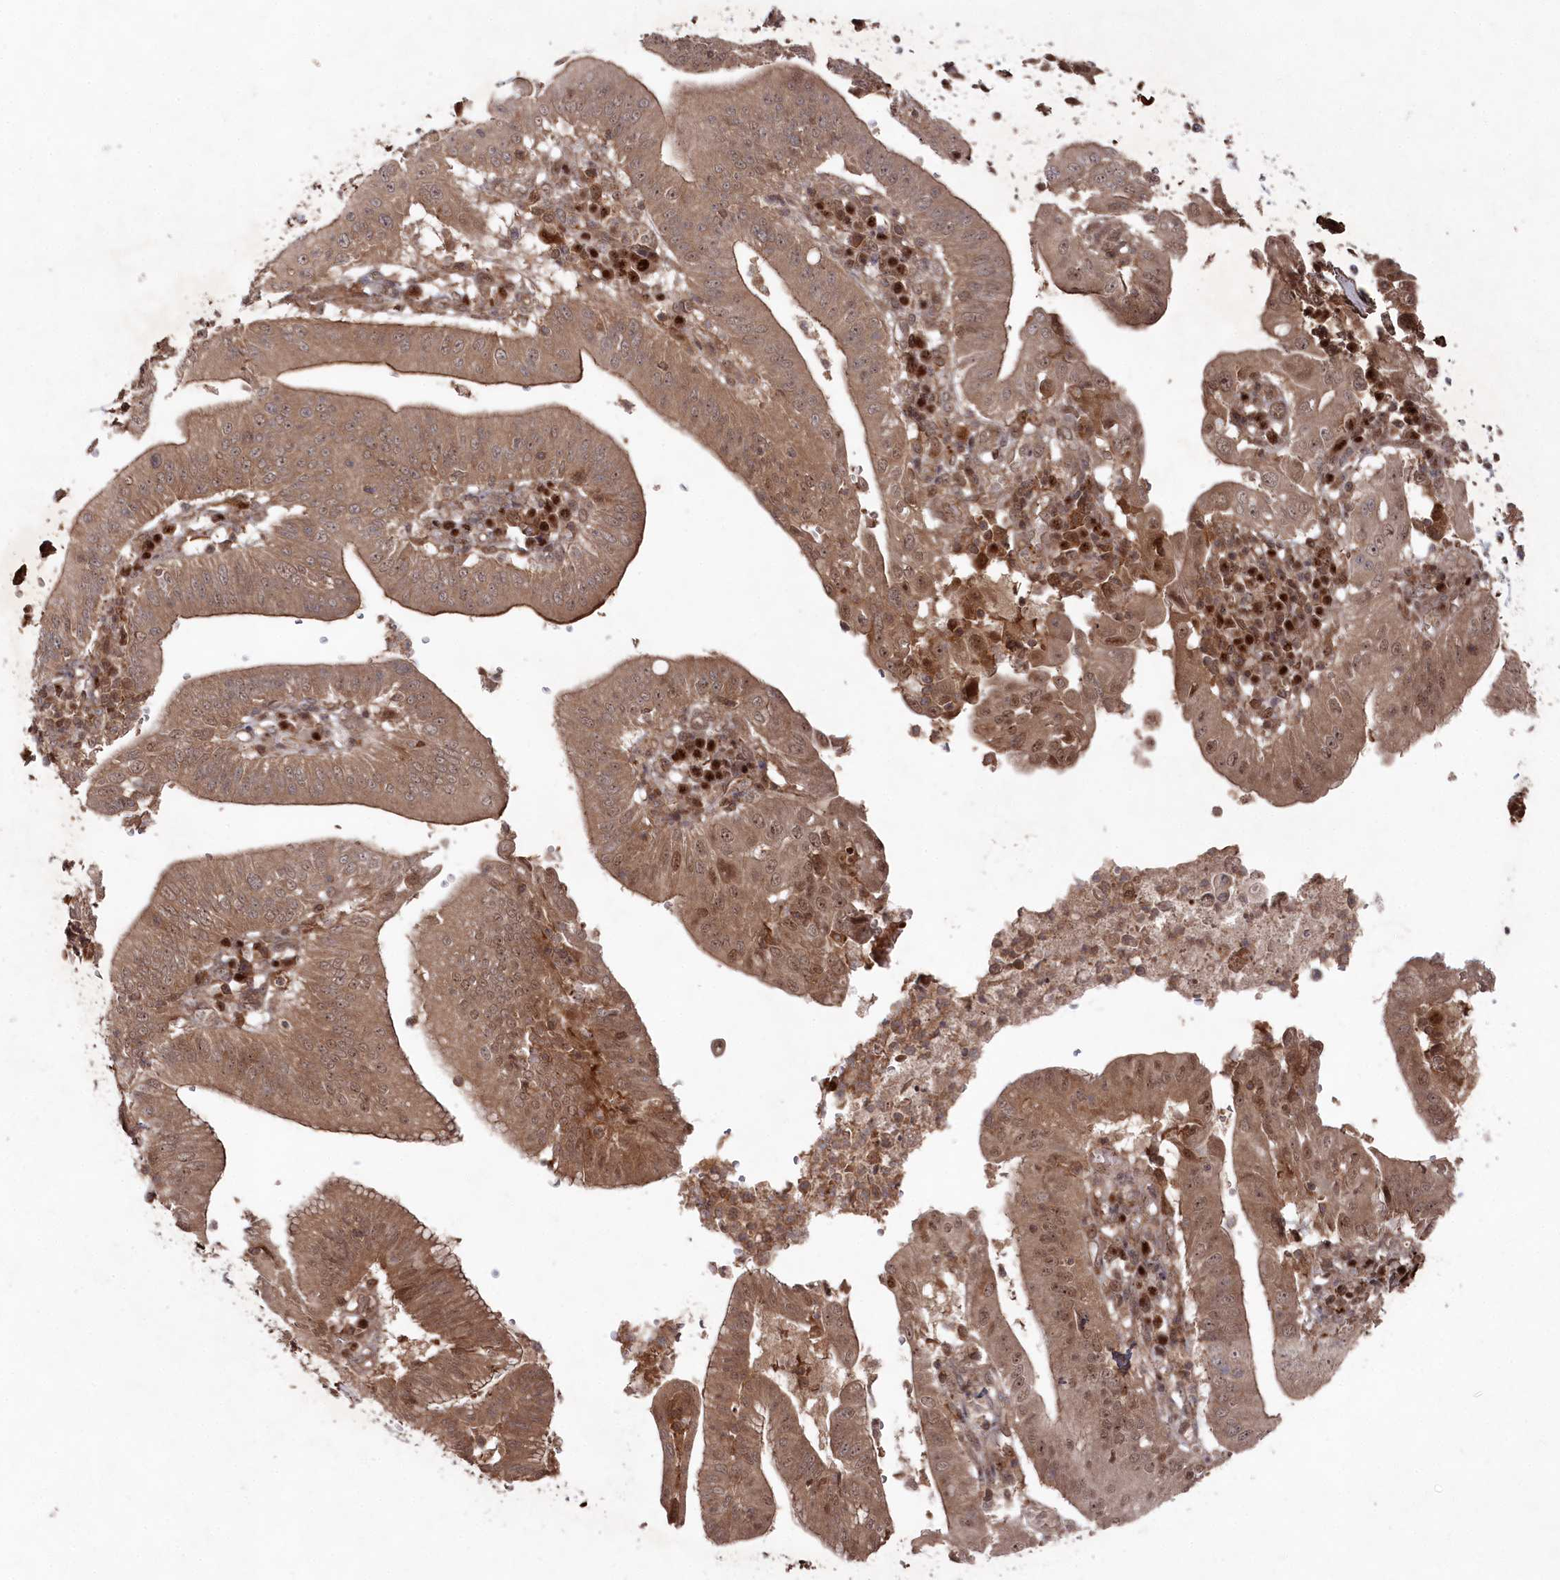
{"staining": {"intensity": "moderate", "quantity": ">75%", "location": "cytoplasmic/membranous,nuclear"}, "tissue": "pancreatic cancer", "cell_type": "Tumor cells", "image_type": "cancer", "snomed": [{"axis": "morphology", "description": "Adenocarcinoma, NOS"}, {"axis": "topography", "description": "Pancreas"}], "caption": "High-magnification brightfield microscopy of adenocarcinoma (pancreatic) stained with DAB (brown) and counterstained with hematoxylin (blue). tumor cells exhibit moderate cytoplasmic/membranous and nuclear staining is seen in about>75% of cells. The staining is performed using DAB (3,3'-diaminobenzidine) brown chromogen to label protein expression. The nuclei are counter-stained blue using hematoxylin.", "gene": "BORCS7", "patient": {"sex": "male", "age": 68}}